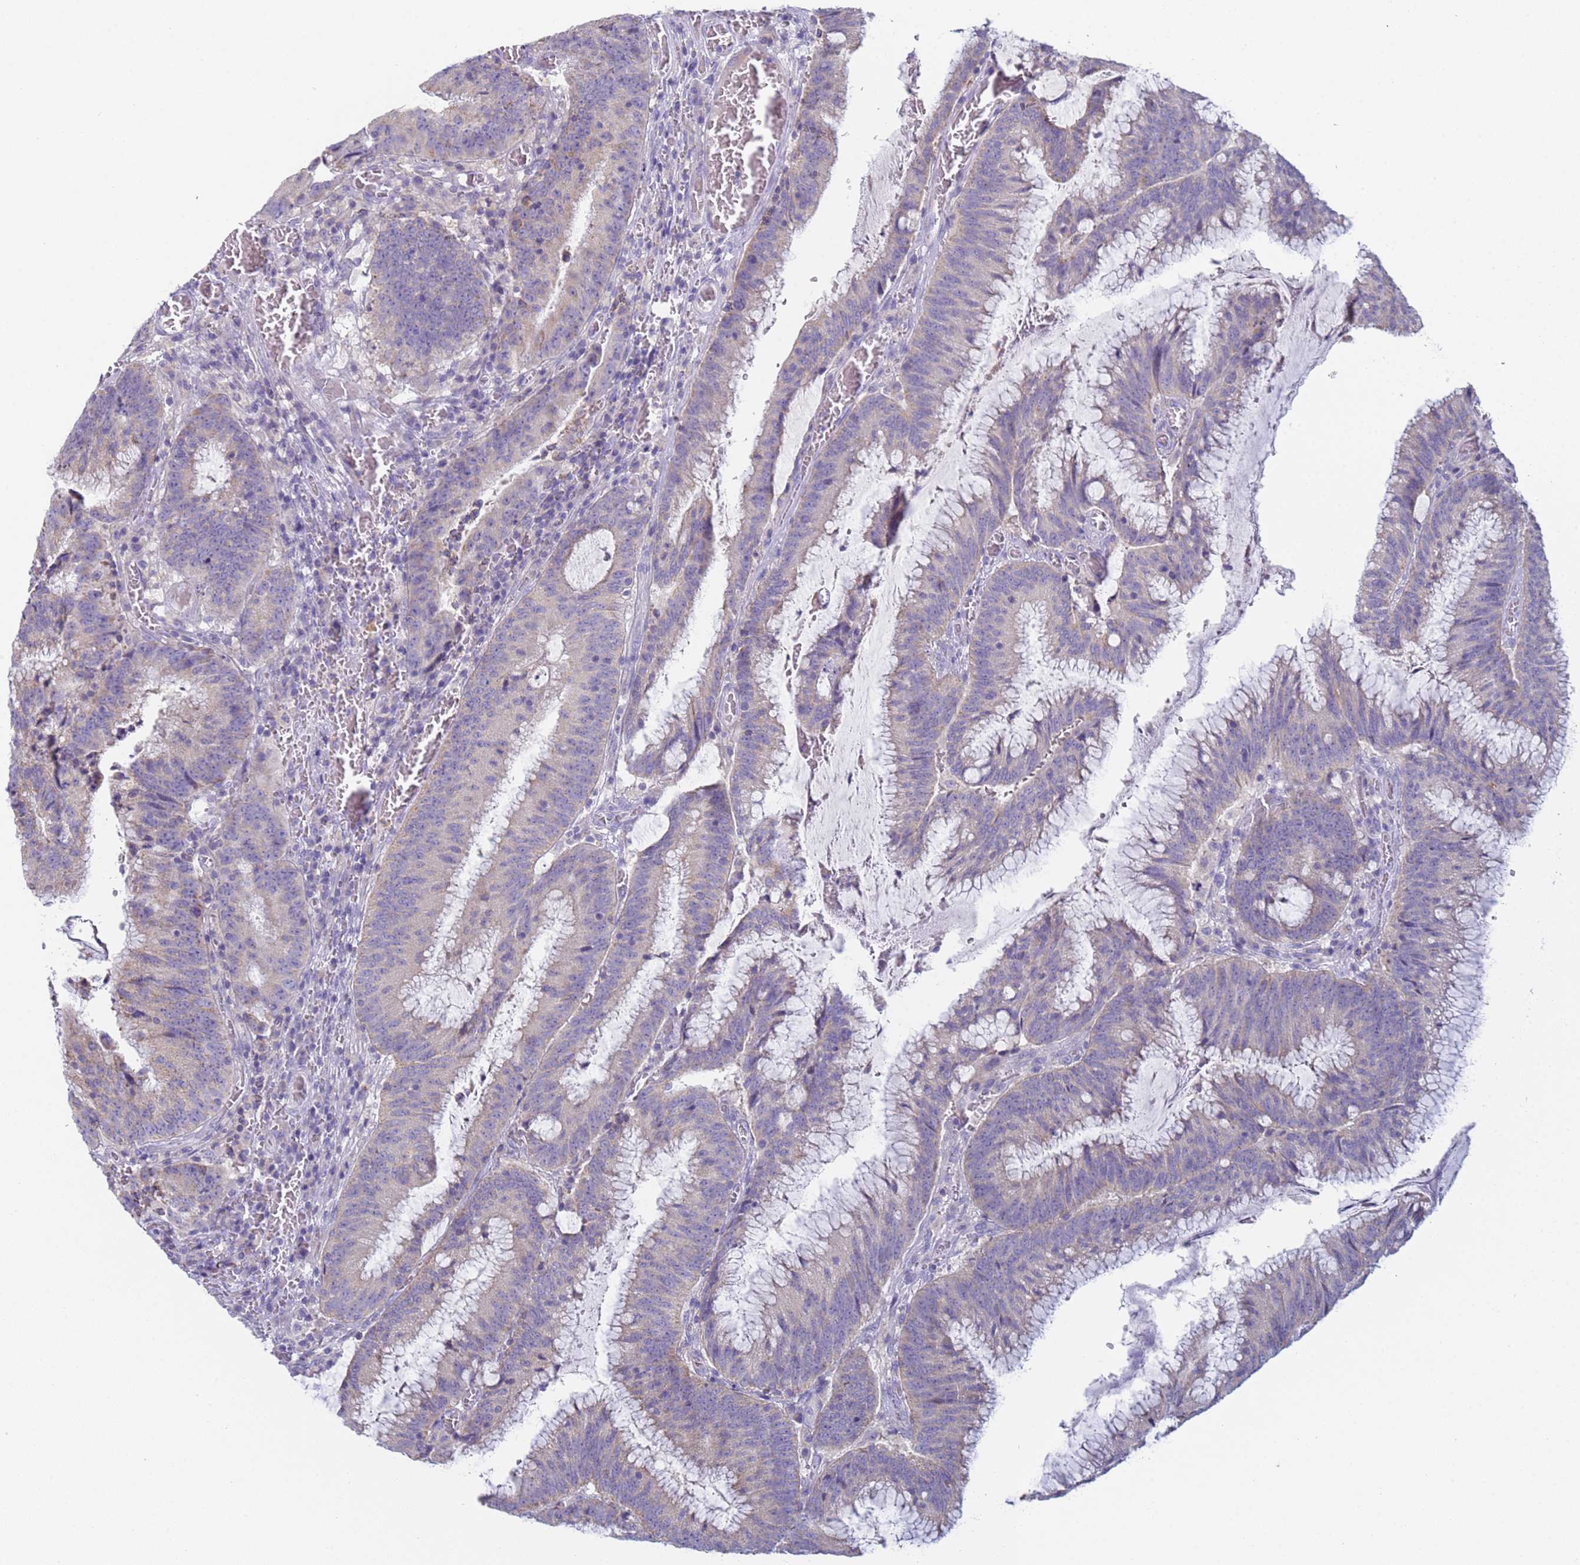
{"staining": {"intensity": "weak", "quantity": "<25%", "location": "cytoplasmic/membranous"}, "tissue": "colorectal cancer", "cell_type": "Tumor cells", "image_type": "cancer", "snomed": [{"axis": "morphology", "description": "Adenocarcinoma, NOS"}, {"axis": "topography", "description": "Rectum"}], "caption": "DAB (3,3'-diaminobenzidine) immunohistochemical staining of colorectal cancer exhibits no significant positivity in tumor cells.", "gene": "CR1", "patient": {"sex": "female", "age": 77}}